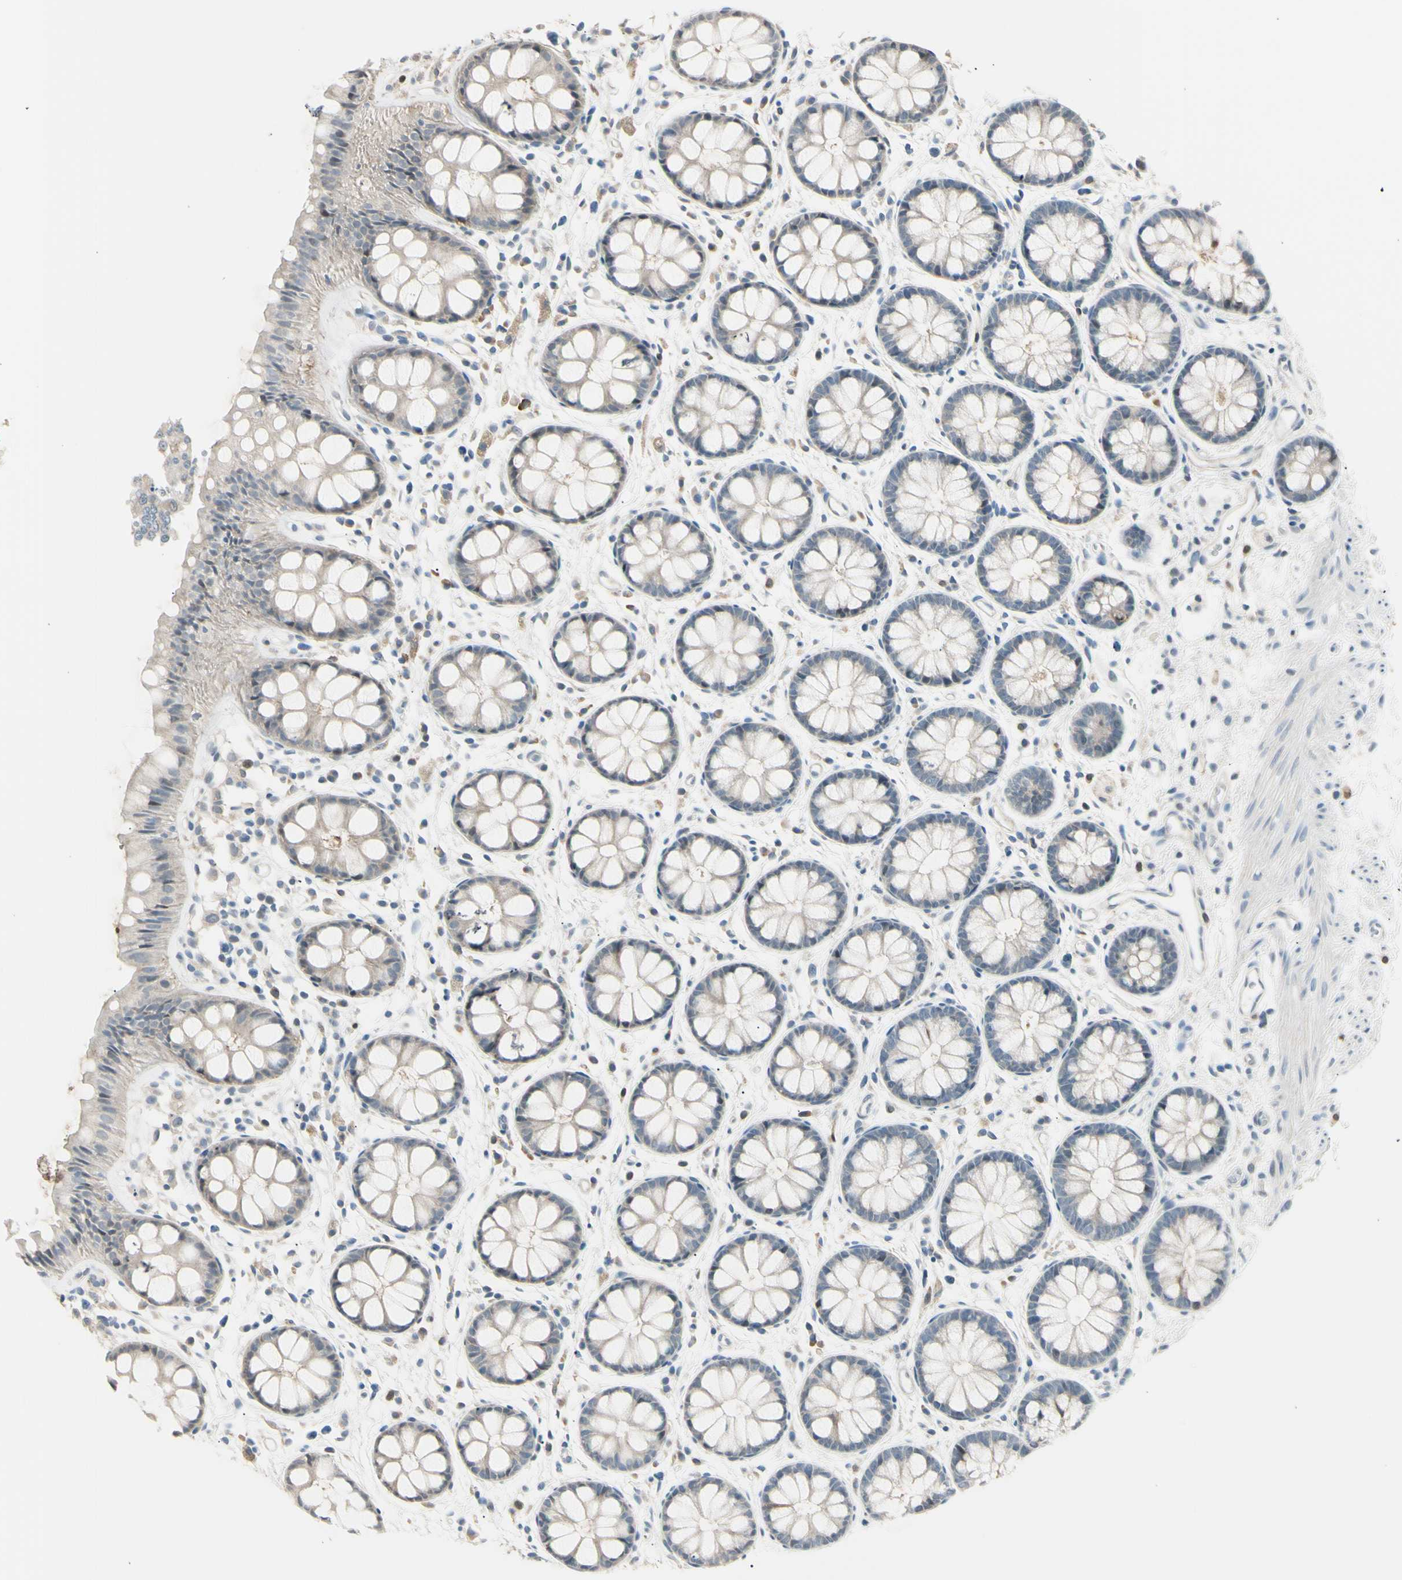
{"staining": {"intensity": "weak", "quantity": "<25%", "location": "cytoplasmic/membranous"}, "tissue": "rectum", "cell_type": "Glandular cells", "image_type": "normal", "snomed": [{"axis": "morphology", "description": "Normal tissue, NOS"}, {"axis": "topography", "description": "Rectum"}], "caption": "Immunohistochemistry (IHC) image of unremarkable human rectum stained for a protein (brown), which demonstrates no staining in glandular cells.", "gene": "LHPP", "patient": {"sex": "female", "age": 66}}